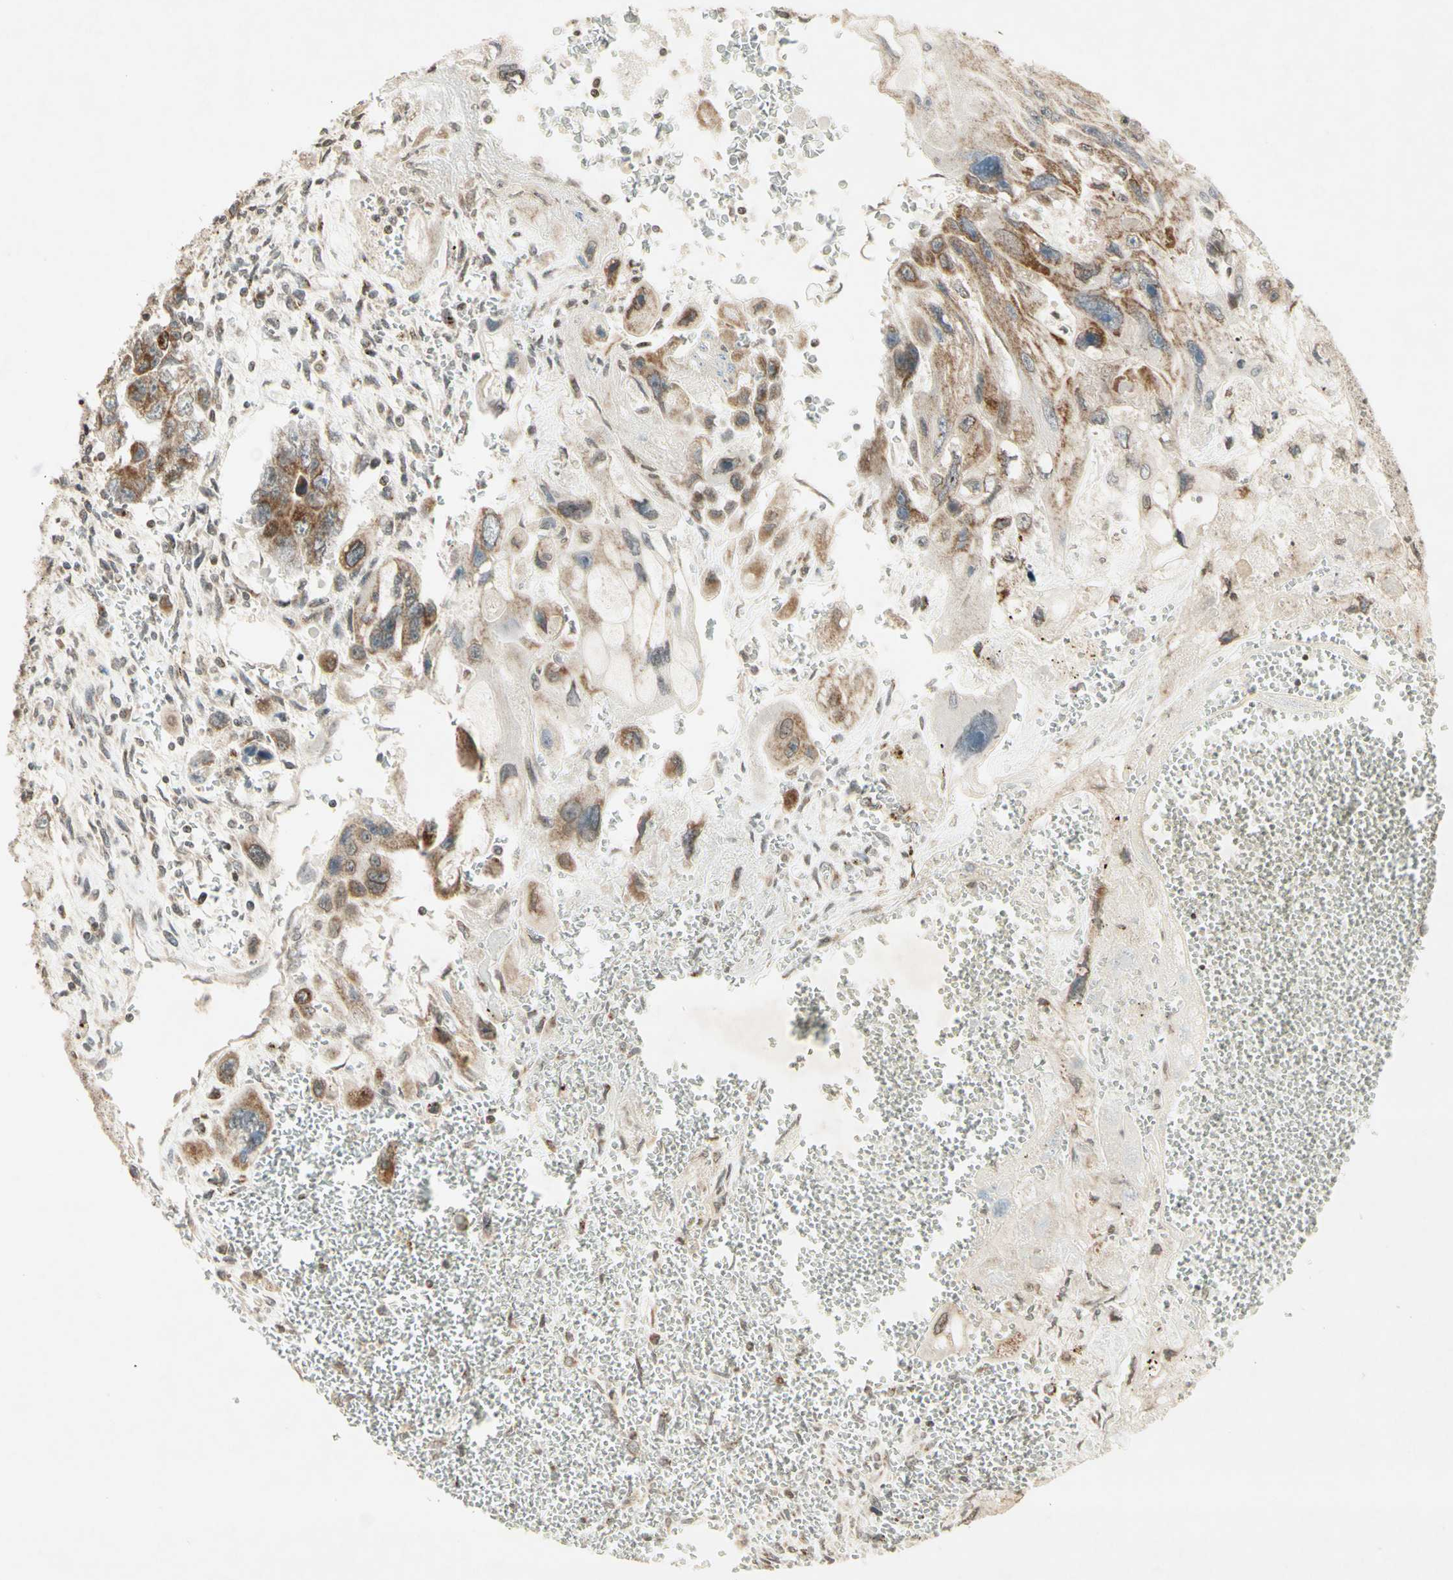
{"staining": {"intensity": "moderate", "quantity": ">75%", "location": "cytoplasmic/membranous"}, "tissue": "testis cancer", "cell_type": "Tumor cells", "image_type": "cancer", "snomed": [{"axis": "morphology", "description": "Carcinoma, Embryonal, NOS"}, {"axis": "topography", "description": "Testis"}], "caption": "Immunohistochemical staining of human testis cancer shows medium levels of moderate cytoplasmic/membranous protein positivity in approximately >75% of tumor cells.", "gene": "CCNI", "patient": {"sex": "male", "age": 28}}